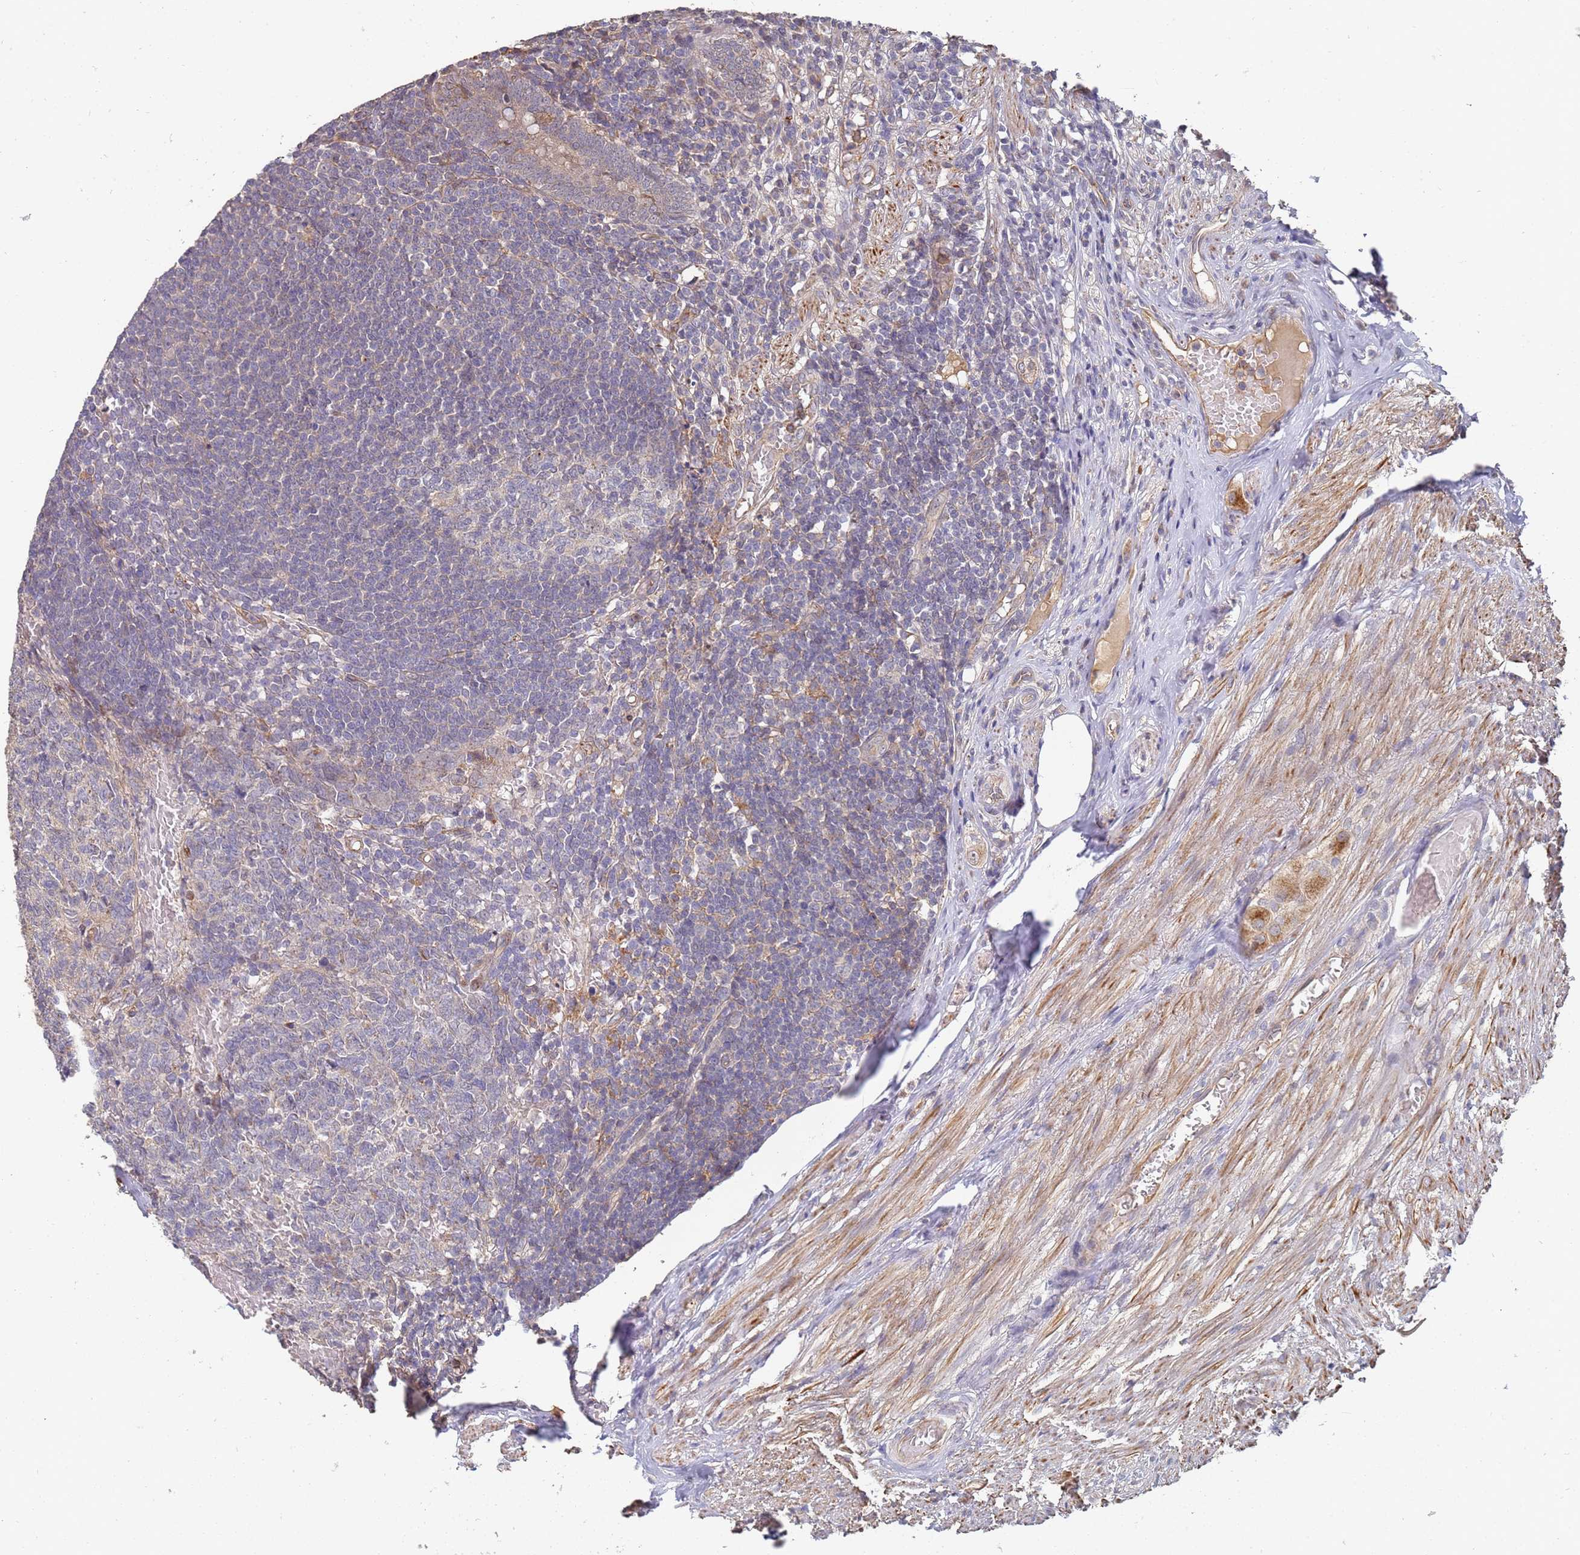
{"staining": {"intensity": "moderate", "quantity": "<25%", "location": "cytoplasmic/membranous"}, "tissue": "appendix", "cell_type": "Glandular cells", "image_type": "normal", "snomed": [{"axis": "morphology", "description": "Normal tissue, NOS"}, {"axis": "topography", "description": "Appendix"}], "caption": "An image of appendix stained for a protein displays moderate cytoplasmic/membranous brown staining in glandular cells. (IHC, brightfield microscopy, high magnification).", "gene": "ABCB6", "patient": {"sex": "male", "age": 83}}